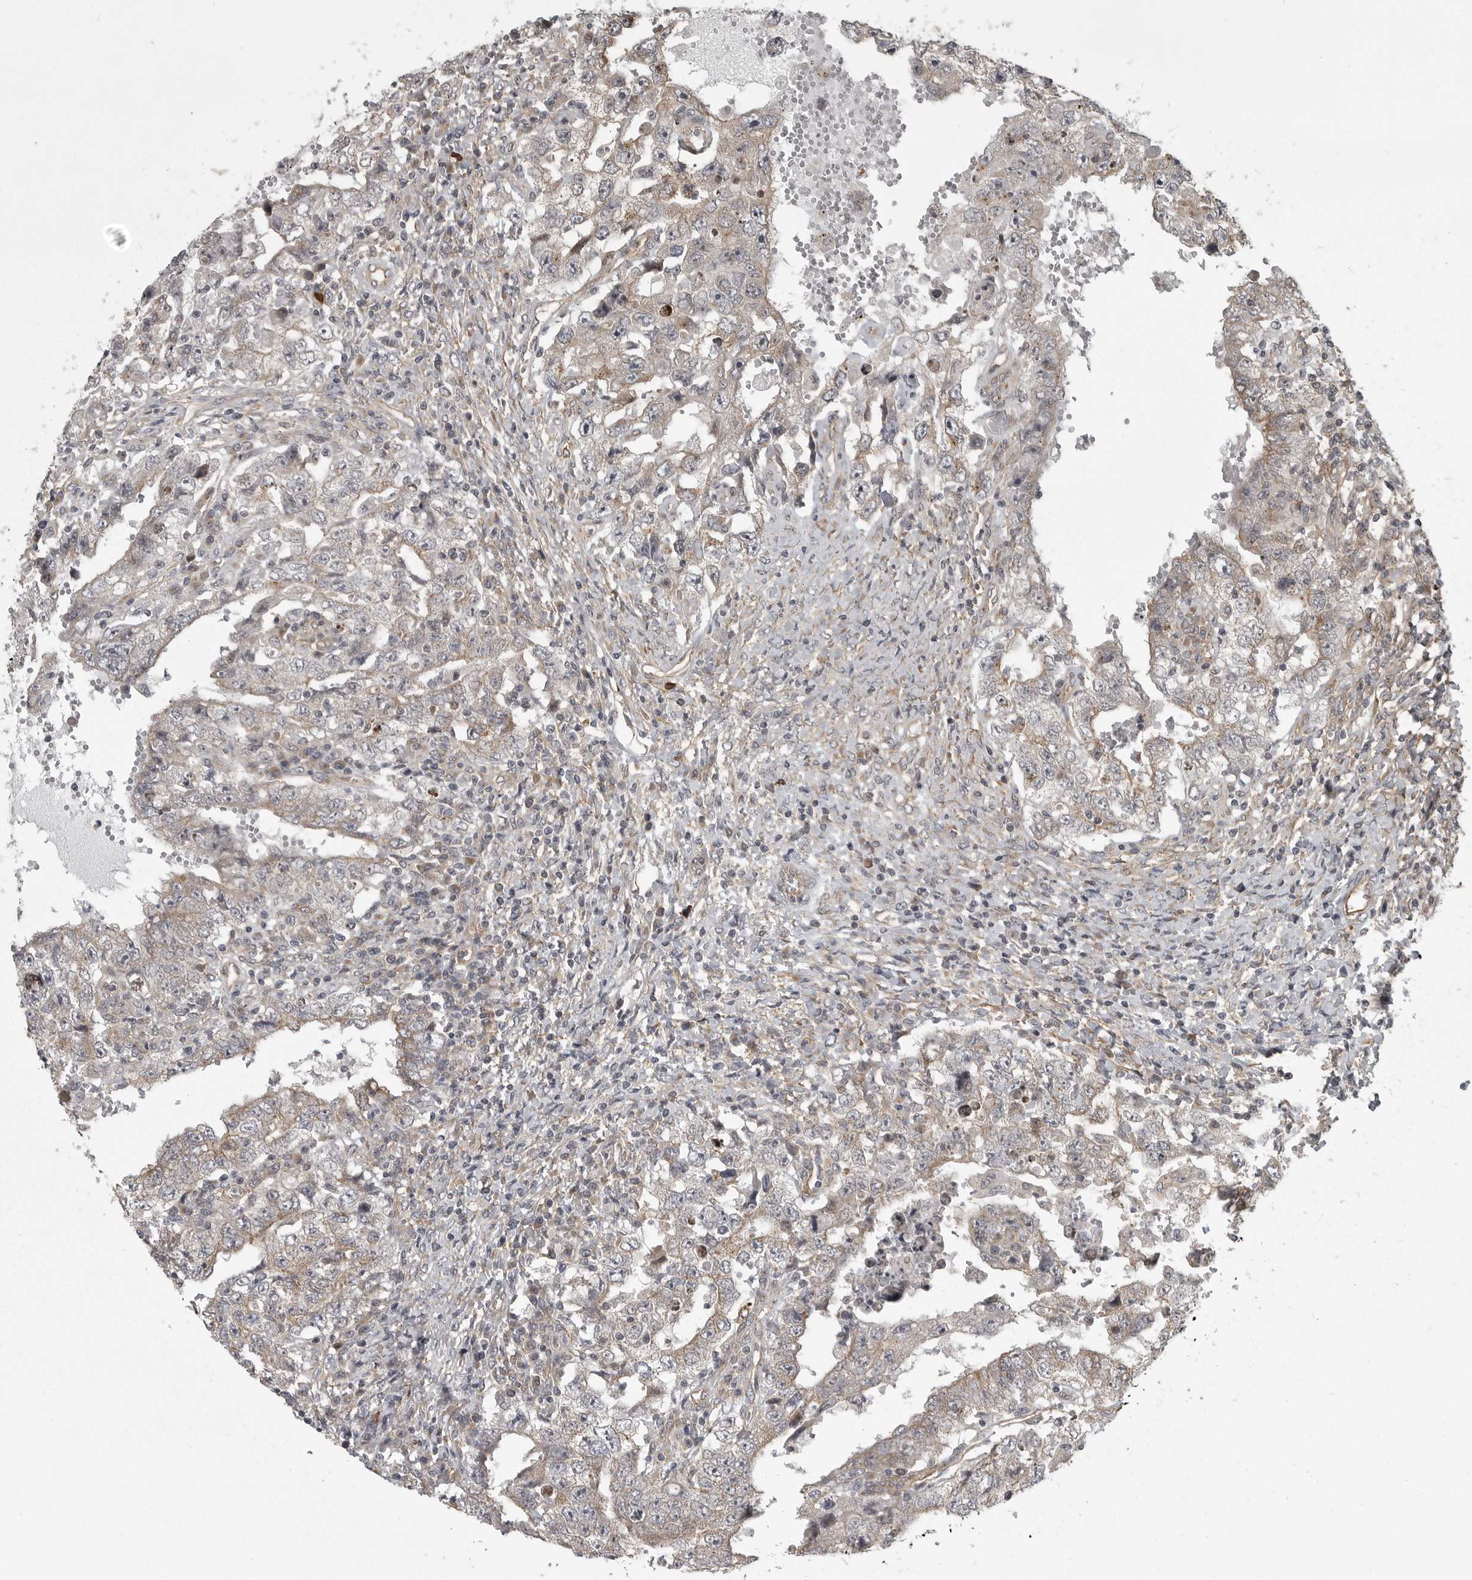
{"staining": {"intensity": "weak", "quantity": "25%-75%", "location": "cytoplasmic/membranous"}, "tissue": "testis cancer", "cell_type": "Tumor cells", "image_type": "cancer", "snomed": [{"axis": "morphology", "description": "Carcinoma, Embryonal, NOS"}, {"axis": "topography", "description": "Testis"}], "caption": "Immunohistochemical staining of human testis cancer reveals low levels of weak cytoplasmic/membranous expression in about 25%-75% of tumor cells.", "gene": "DNAJC8", "patient": {"sex": "male", "age": 26}}